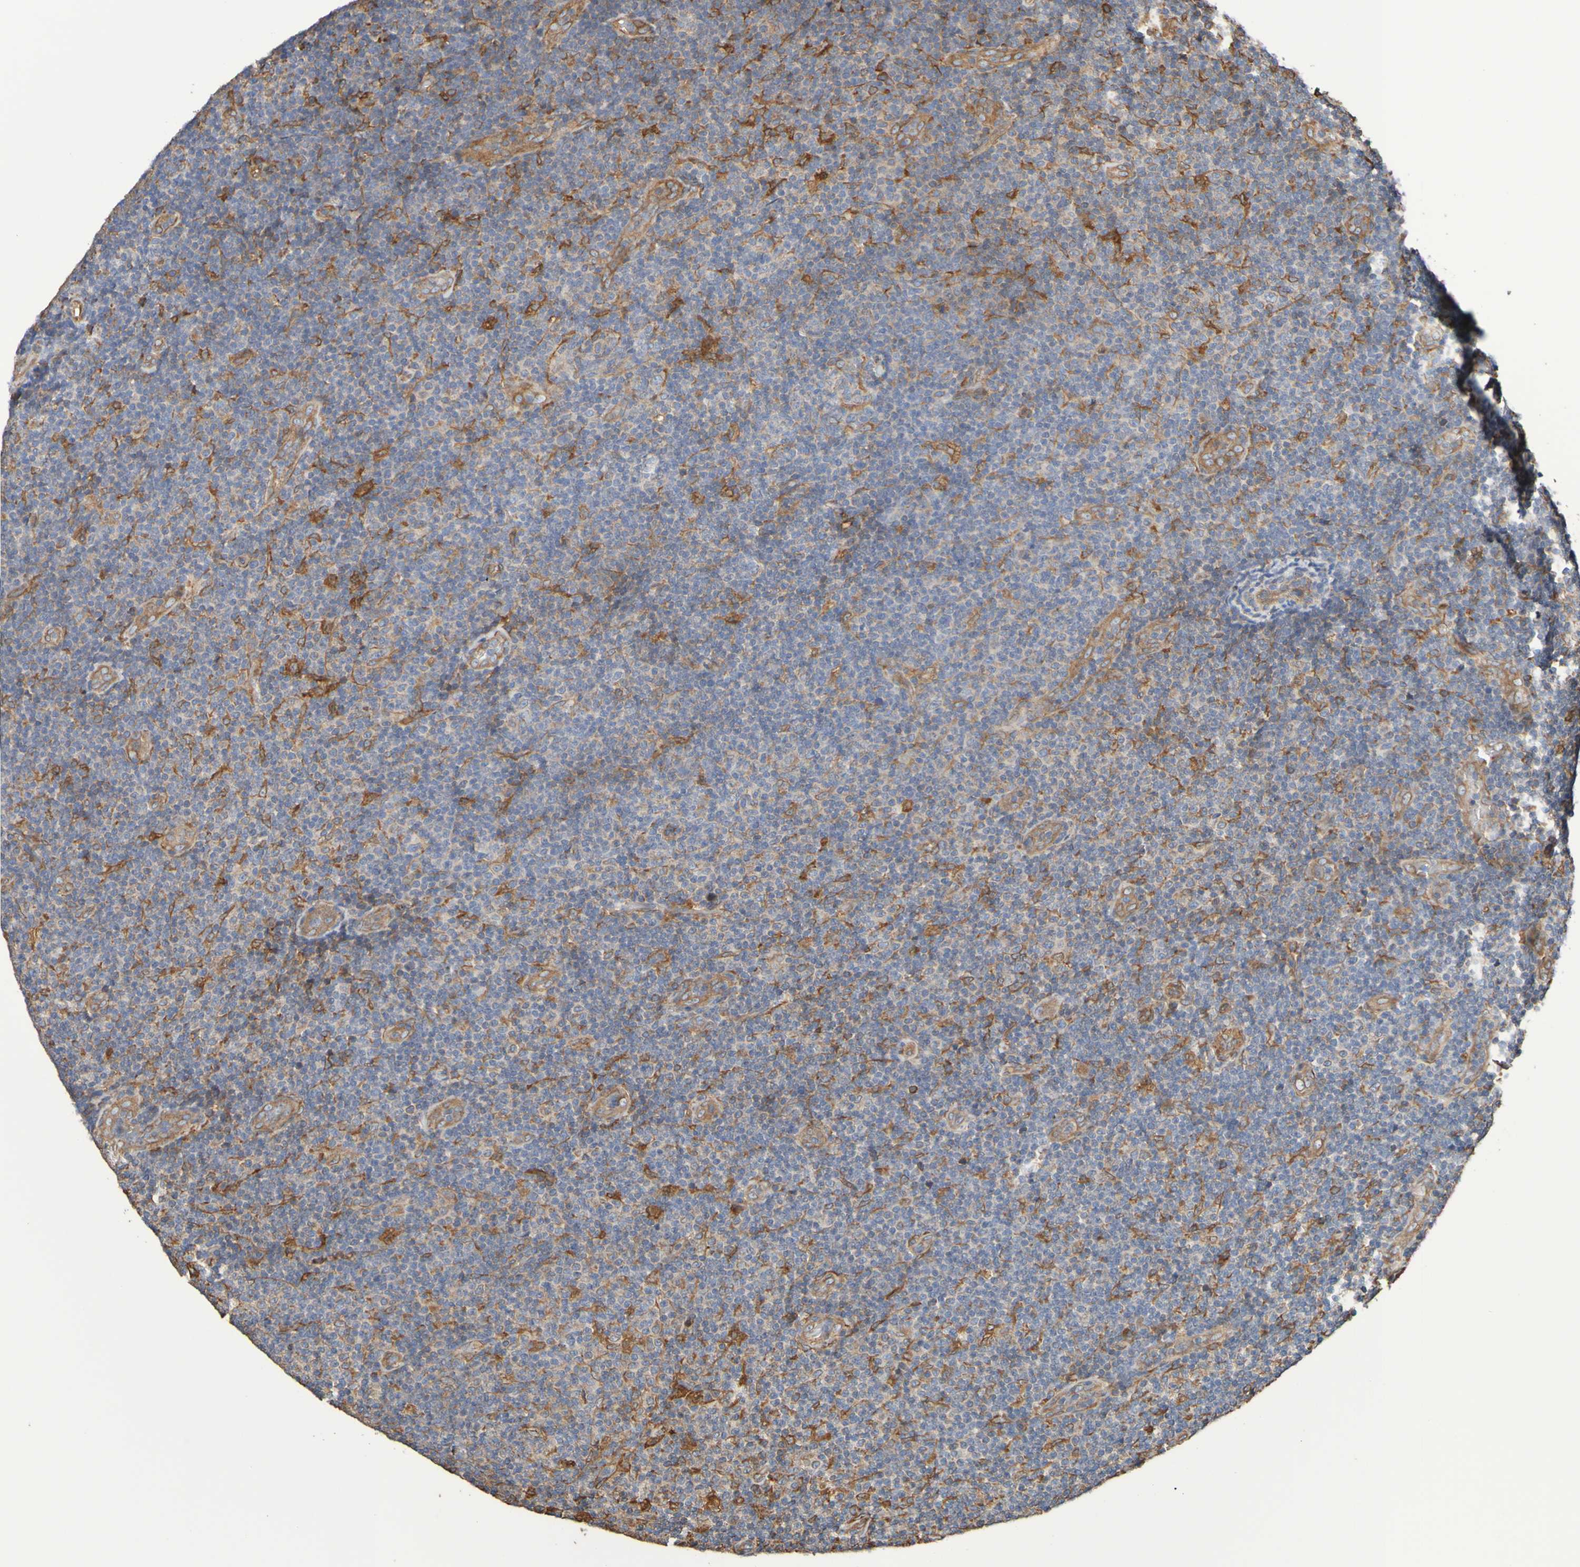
{"staining": {"intensity": "negative", "quantity": "none", "location": "none"}, "tissue": "lymphoma", "cell_type": "Tumor cells", "image_type": "cancer", "snomed": [{"axis": "morphology", "description": "Malignant lymphoma, non-Hodgkin's type, Low grade"}, {"axis": "topography", "description": "Lymph node"}], "caption": "DAB immunohistochemical staining of human lymphoma reveals no significant positivity in tumor cells.", "gene": "RAB11A", "patient": {"sex": "male", "age": 83}}